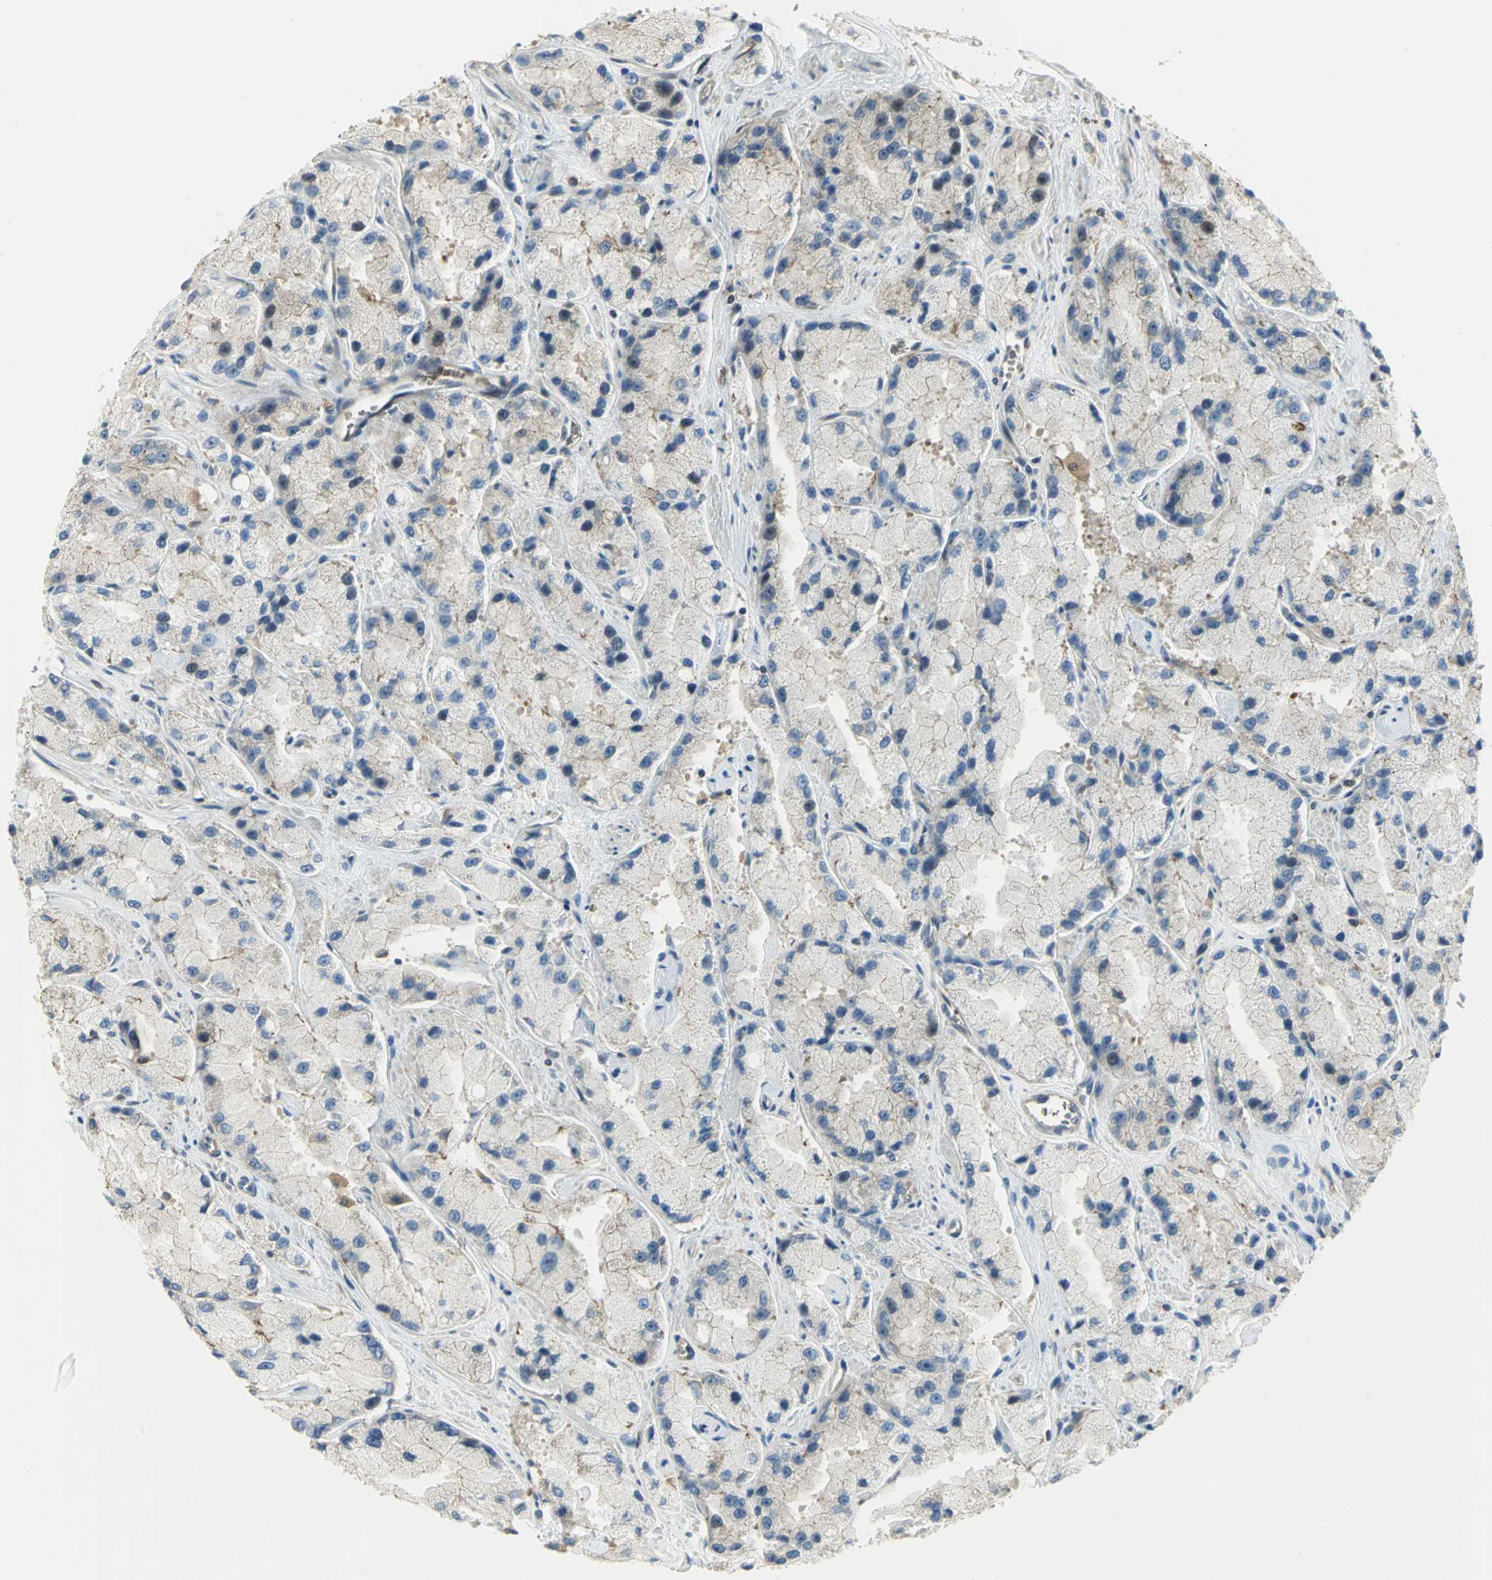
{"staining": {"intensity": "weak", "quantity": "<25%", "location": "cytoplasmic/membranous"}, "tissue": "prostate cancer", "cell_type": "Tumor cells", "image_type": "cancer", "snomed": [{"axis": "morphology", "description": "Adenocarcinoma, High grade"}, {"axis": "topography", "description": "Prostate"}], "caption": "Tumor cells are negative for protein expression in human prostate cancer (adenocarcinoma (high-grade)). Brightfield microscopy of immunohistochemistry (IHC) stained with DAB (3,3'-diaminobenzidine) (brown) and hematoxylin (blue), captured at high magnification.", "gene": "ANK1", "patient": {"sex": "male", "age": 58}}